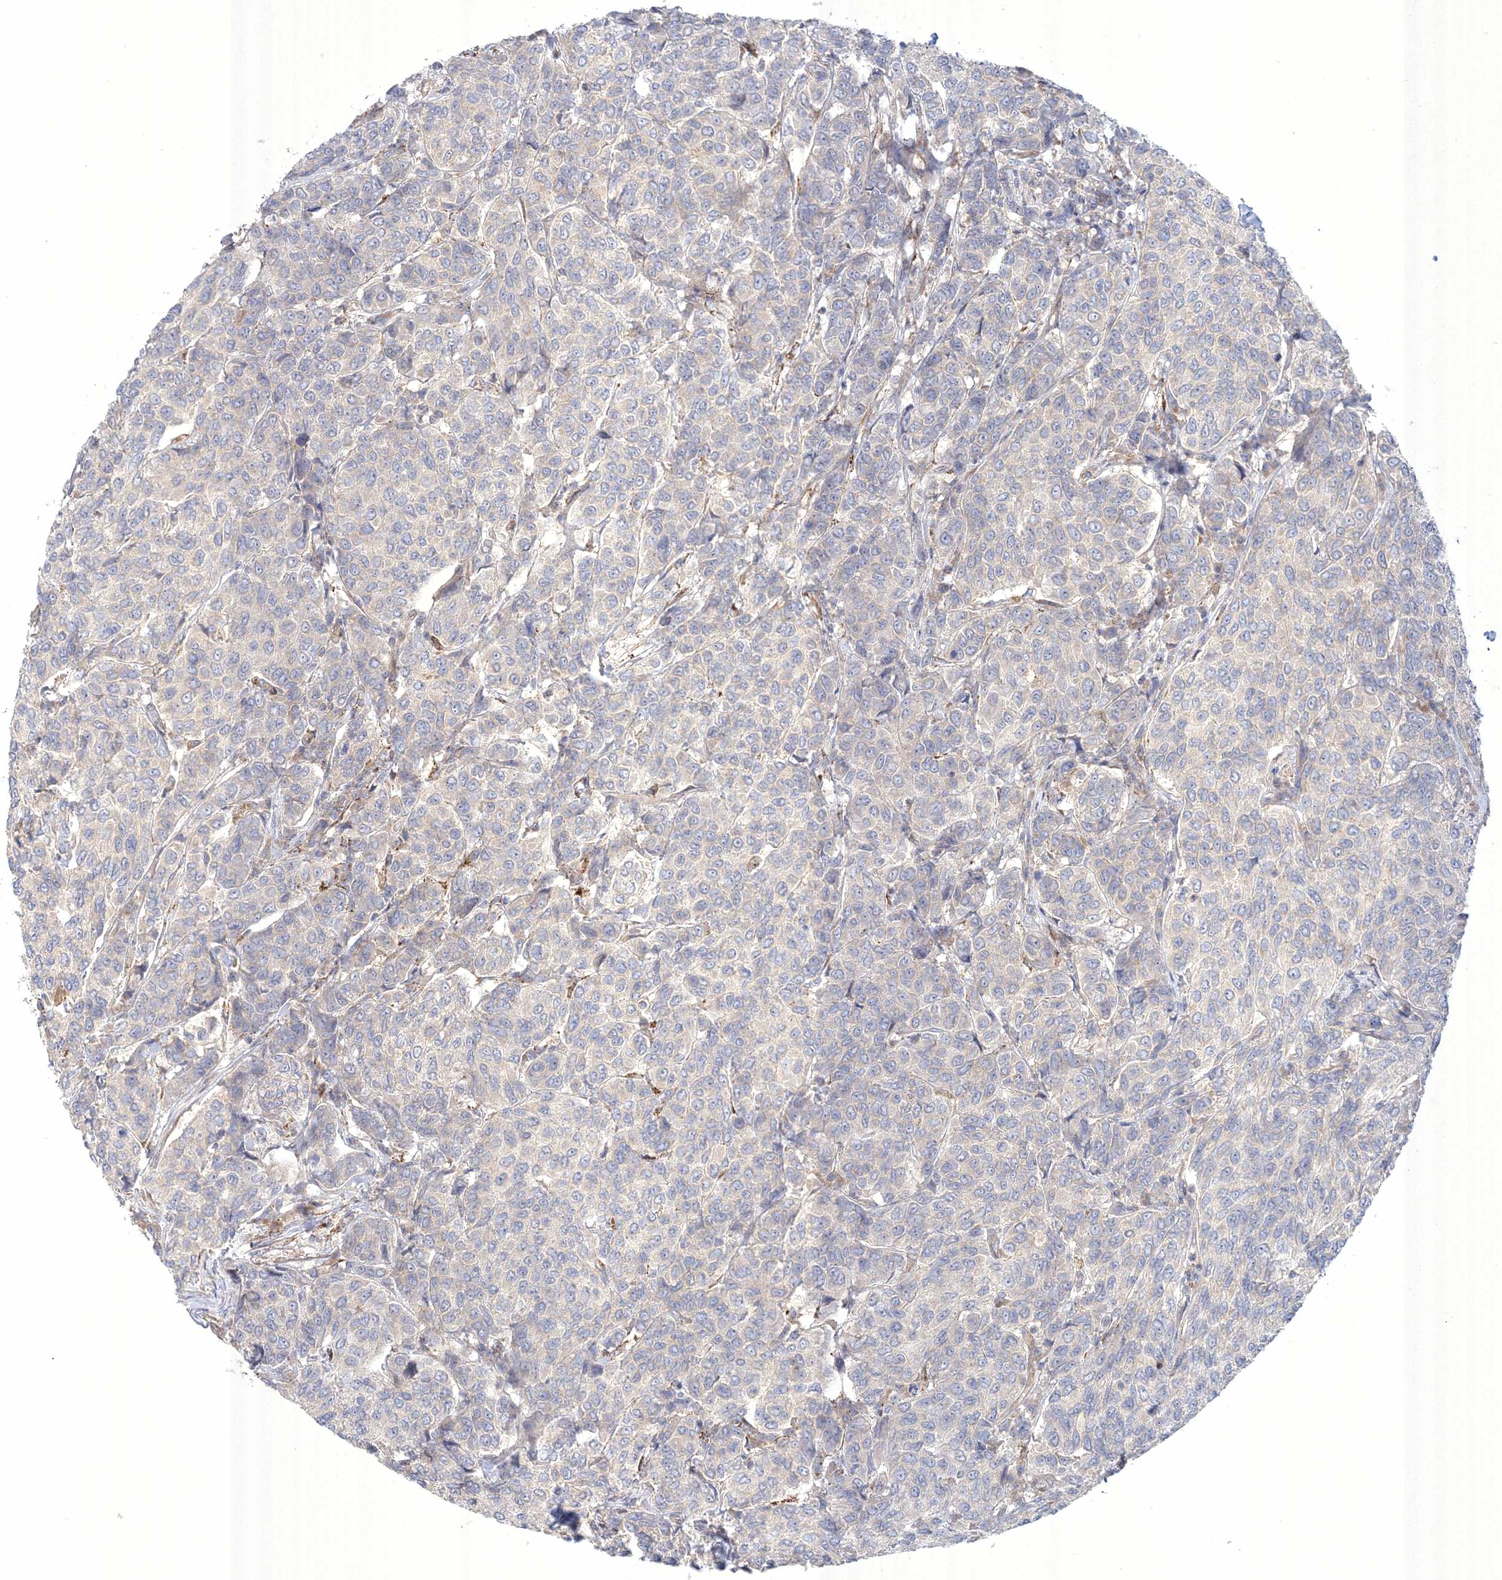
{"staining": {"intensity": "negative", "quantity": "none", "location": "none"}, "tissue": "breast cancer", "cell_type": "Tumor cells", "image_type": "cancer", "snomed": [{"axis": "morphology", "description": "Duct carcinoma"}, {"axis": "topography", "description": "Breast"}], "caption": "DAB immunohistochemical staining of human breast intraductal carcinoma exhibits no significant staining in tumor cells.", "gene": "WDR49", "patient": {"sex": "female", "age": 55}}